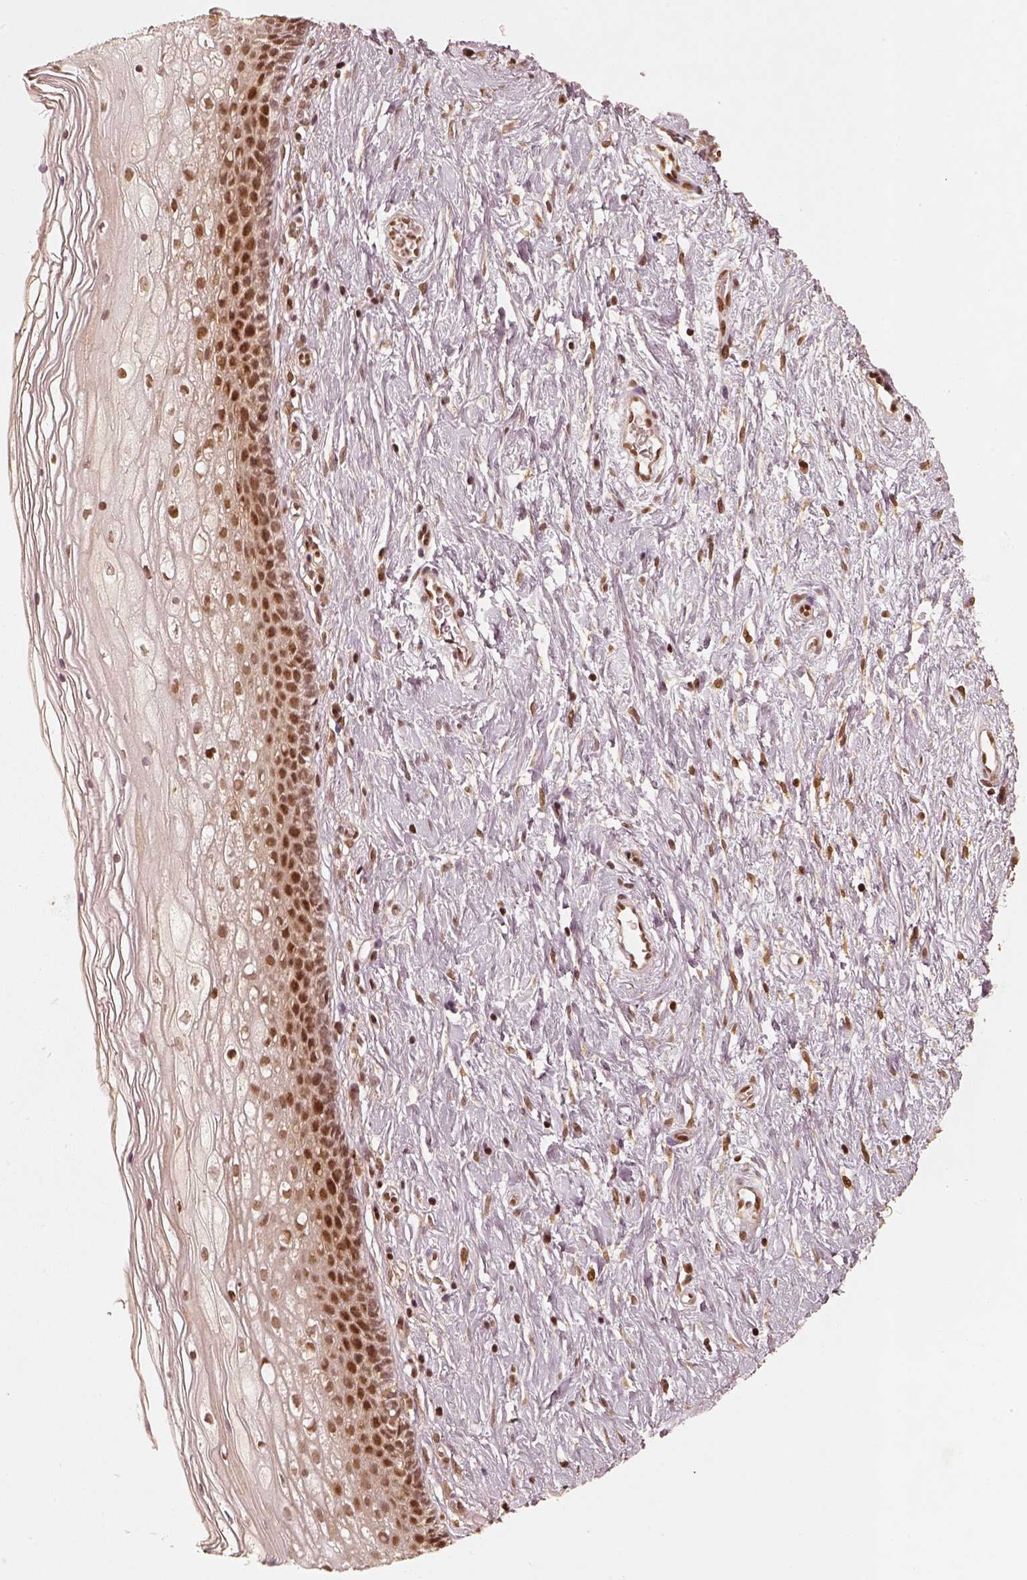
{"staining": {"intensity": "moderate", "quantity": ">75%", "location": "nuclear"}, "tissue": "cervix", "cell_type": "Glandular cells", "image_type": "normal", "snomed": [{"axis": "morphology", "description": "Normal tissue, NOS"}, {"axis": "topography", "description": "Cervix"}], "caption": "High-power microscopy captured an immunohistochemistry (IHC) photomicrograph of benign cervix, revealing moderate nuclear expression in approximately >75% of glandular cells.", "gene": "GMEB2", "patient": {"sex": "female", "age": 34}}